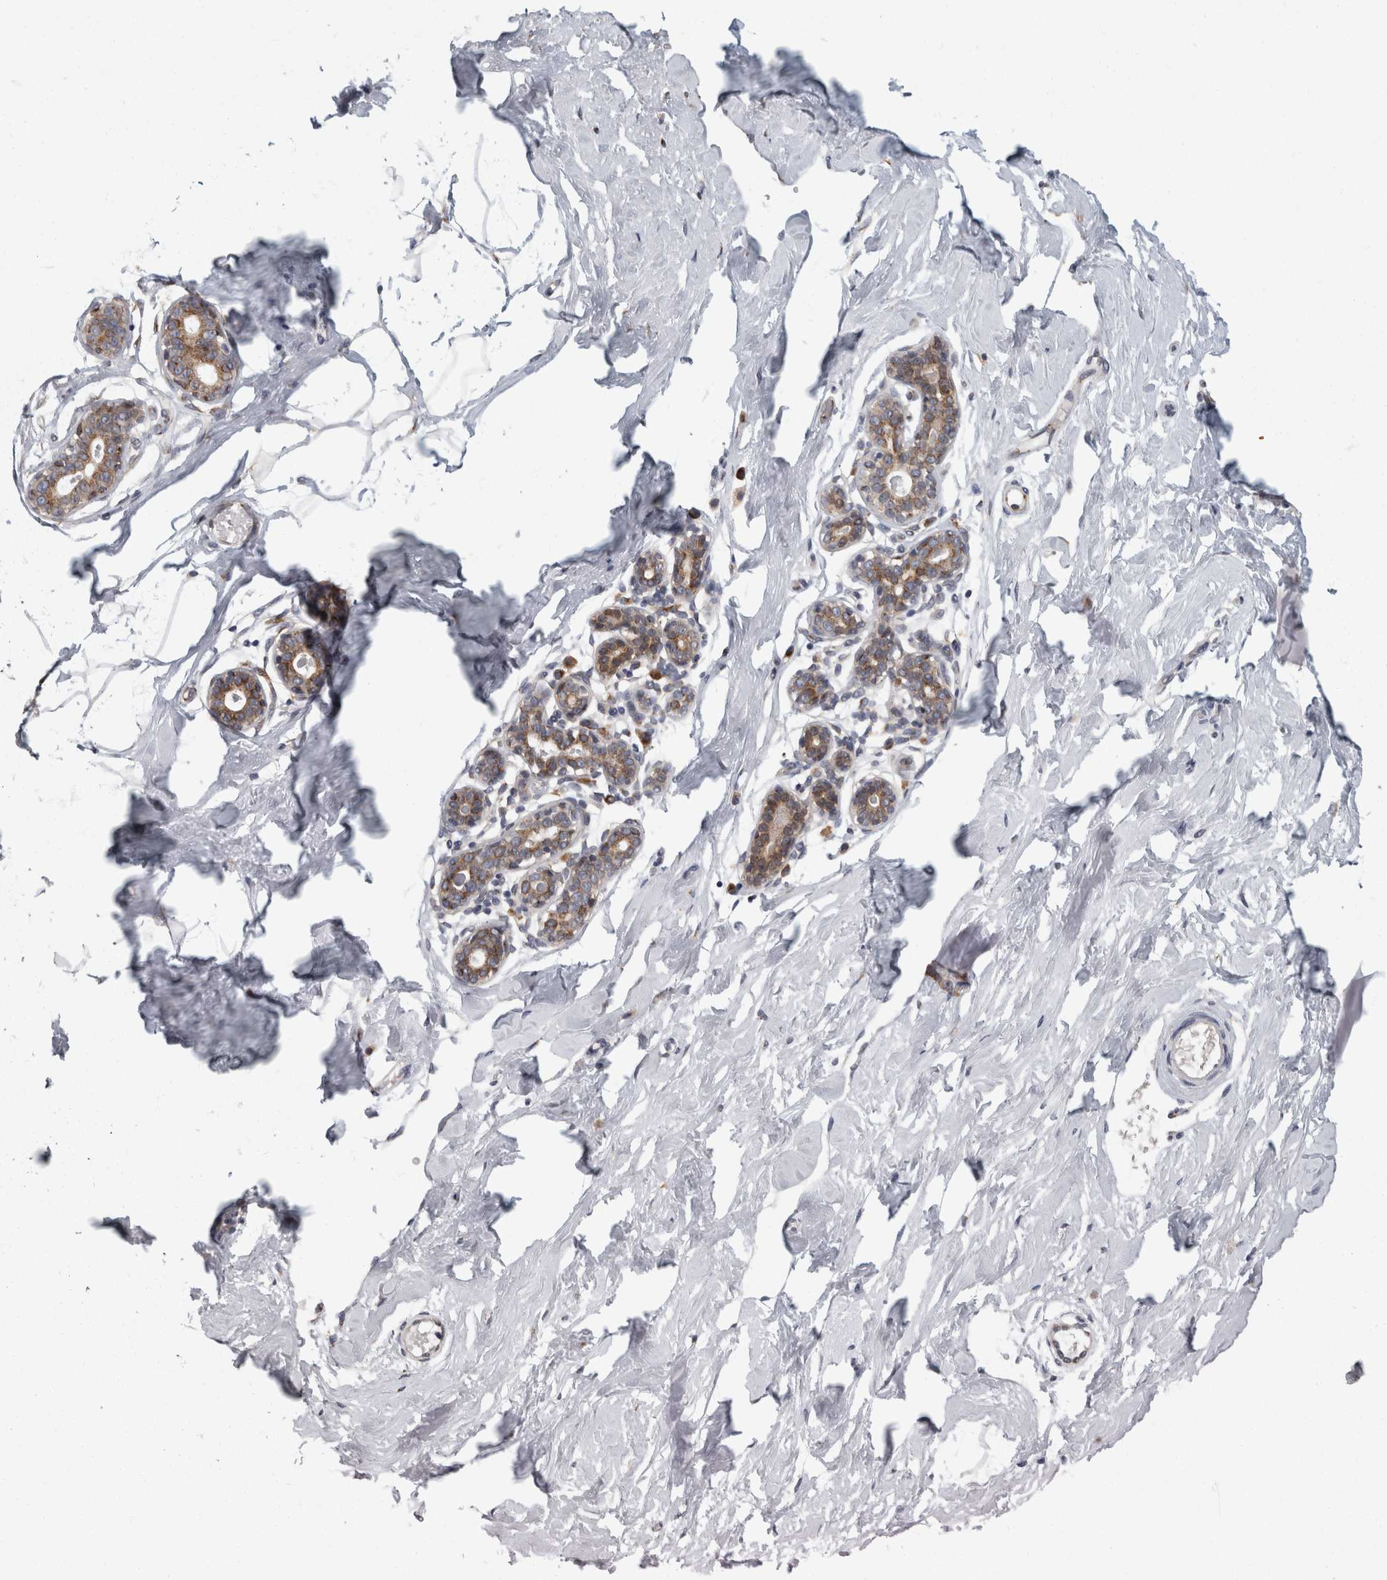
{"staining": {"intensity": "negative", "quantity": "none", "location": "none"}, "tissue": "breast", "cell_type": "Adipocytes", "image_type": "normal", "snomed": [{"axis": "morphology", "description": "Normal tissue, NOS"}, {"axis": "topography", "description": "Breast"}], "caption": "Adipocytes show no significant protein positivity in benign breast. (IHC, brightfield microscopy, high magnification).", "gene": "LMAN2L", "patient": {"sex": "female", "age": 23}}